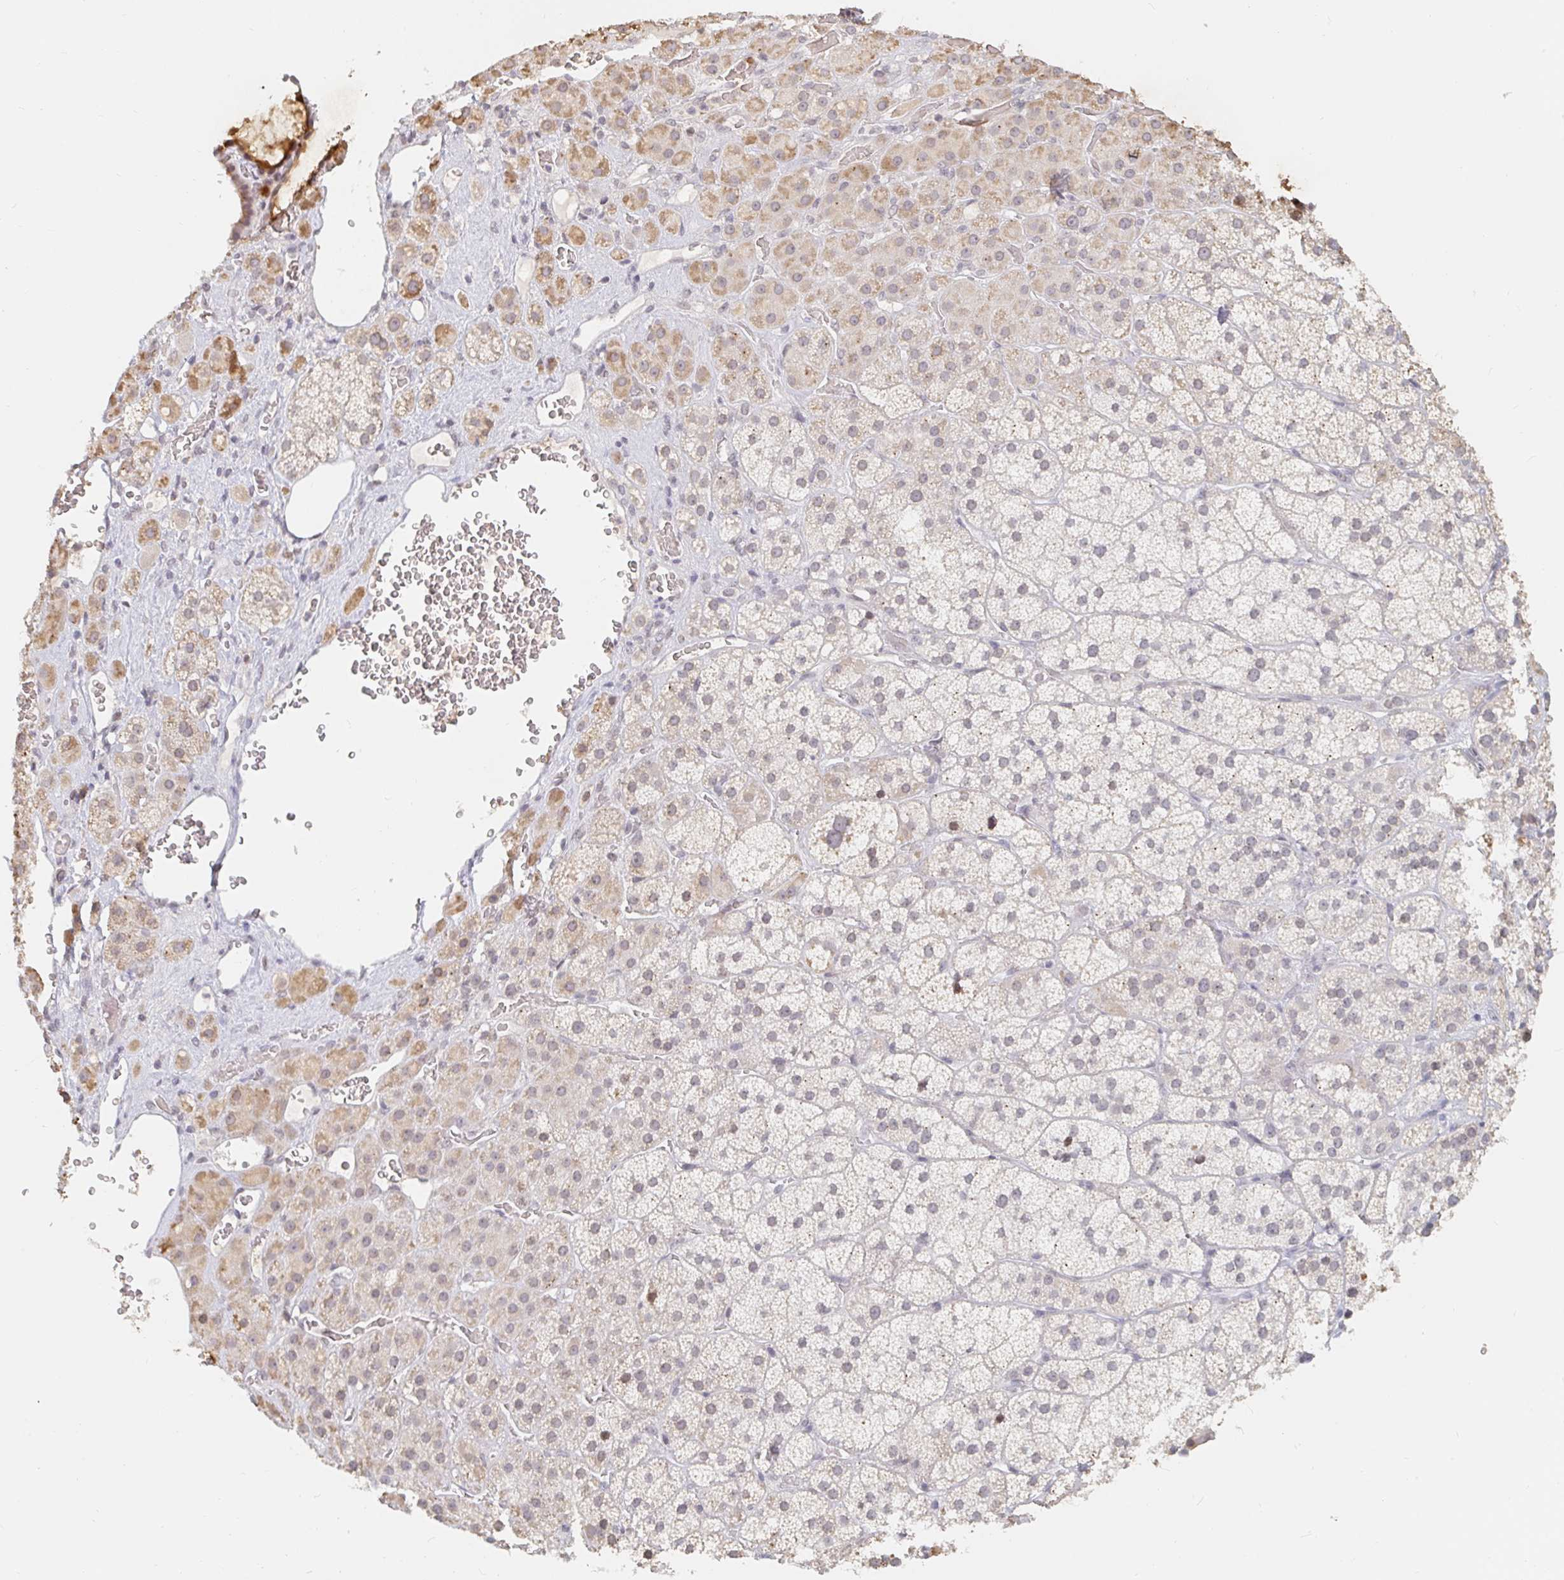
{"staining": {"intensity": "weak", "quantity": "25%-75%", "location": "cytoplasmic/membranous,nuclear"}, "tissue": "adrenal gland", "cell_type": "Glandular cells", "image_type": "normal", "snomed": [{"axis": "morphology", "description": "Normal tissue, NOS"}, {"axis": "topography", "description": "Adrenal gland"}], "caption": "Brown immunohistochemical staining in unremarkable adrenal gland shows weak cytoplasmic/membranous,nuclear staining in about 25%-75% of glandular cells.", "gene": "CHD2", "patient": {"sex": "male", "age": 57}}